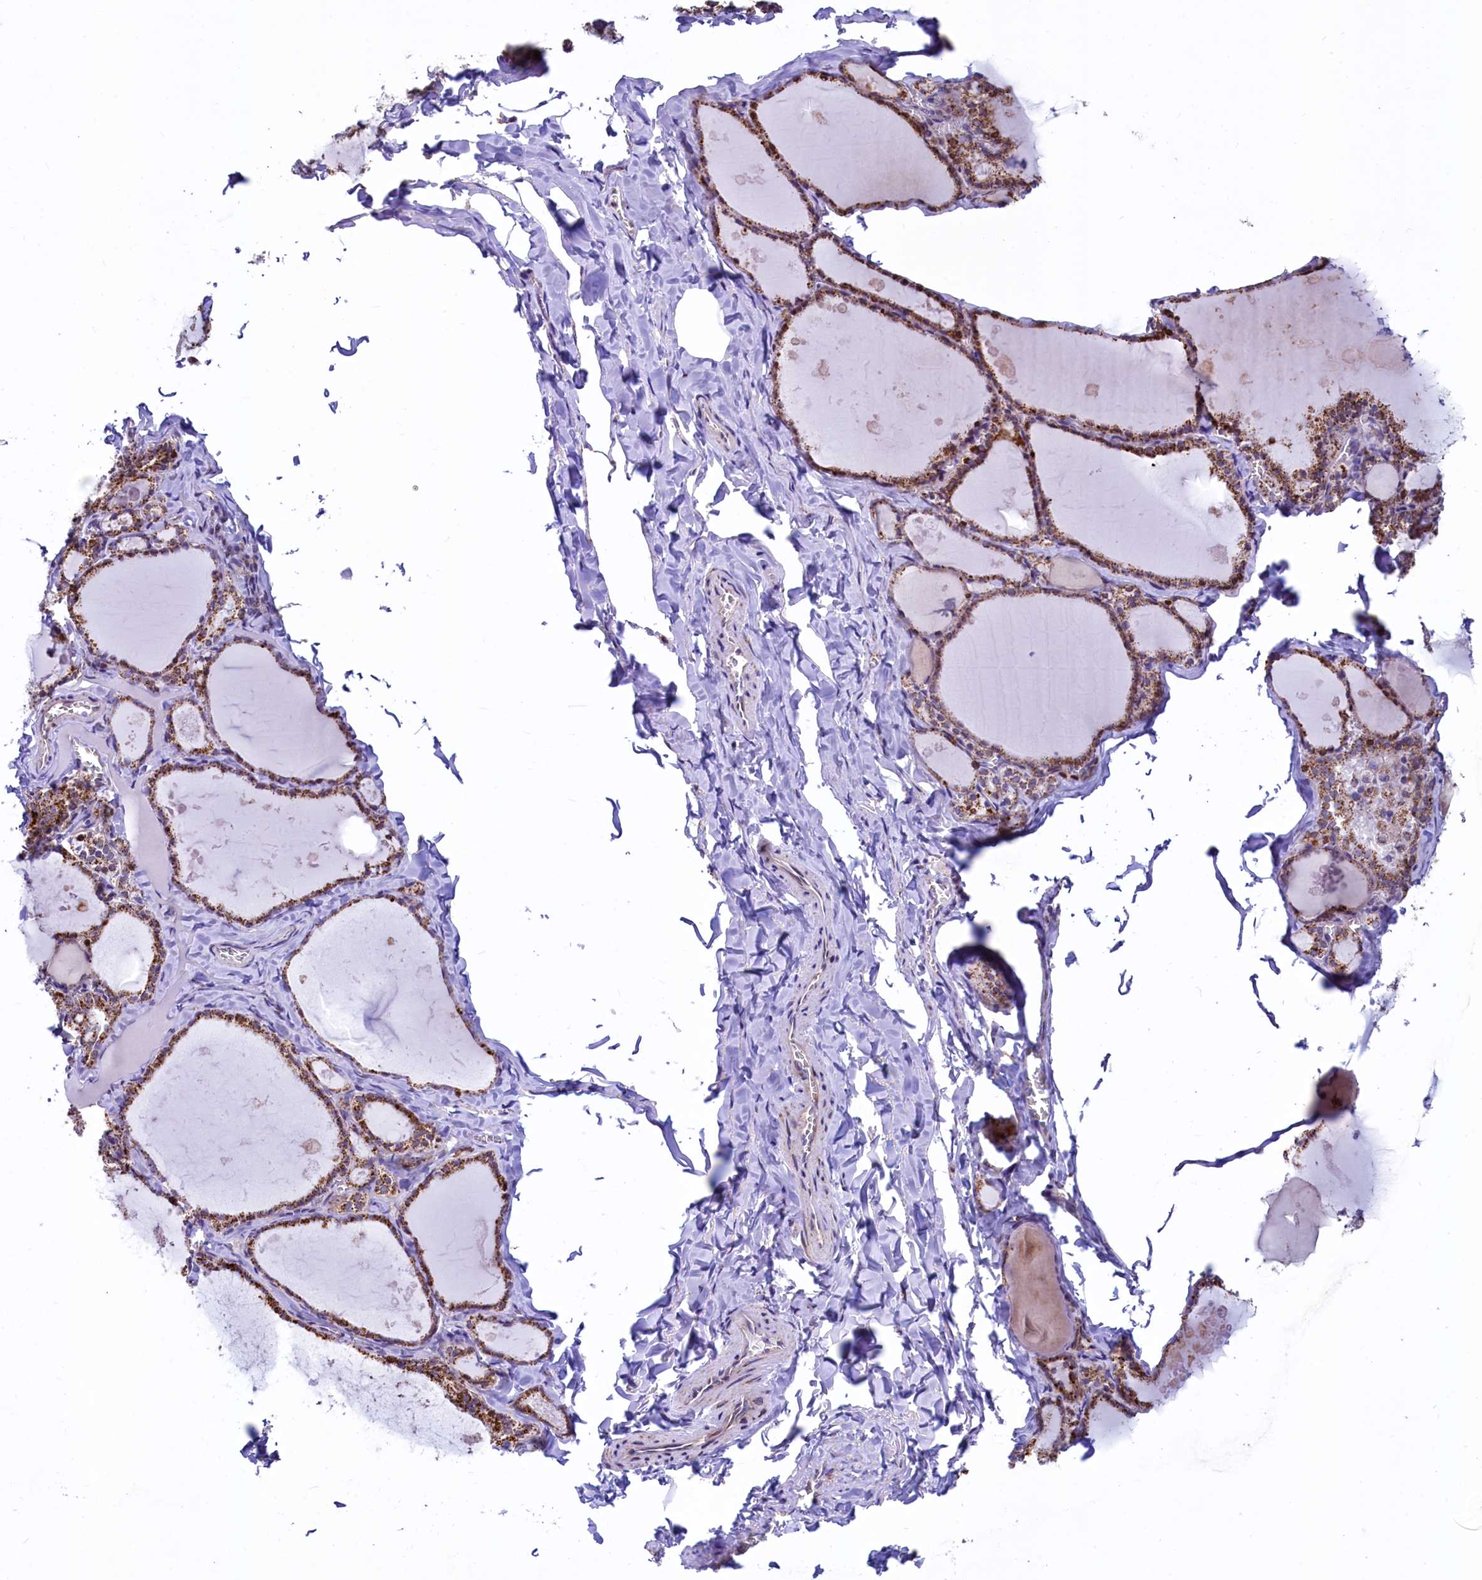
{"staining": {"intensity": "moderate", "quantity": ">75%", "location": "cytoplasmic/membranous"}, "tissue": "thyroid gland", "cell_type": "Glandular cells", "image_type": "normal", "snomed": [{"axis": "morphology", "description": "Normal tissue, NOS"}, {"axis": "topography", "description": "Thyroid gland"}], "caption": "This photomicrograph shows normal thyroid gland stained with immunohistochemistry to label a protein in brown. The cytoplasmic/membranous of glandular cells show moderate positivity for the protein. Nuclei are counter-stained blue.", "gene": "VWCE", "patient": {"sex": "male", "age": 56}}